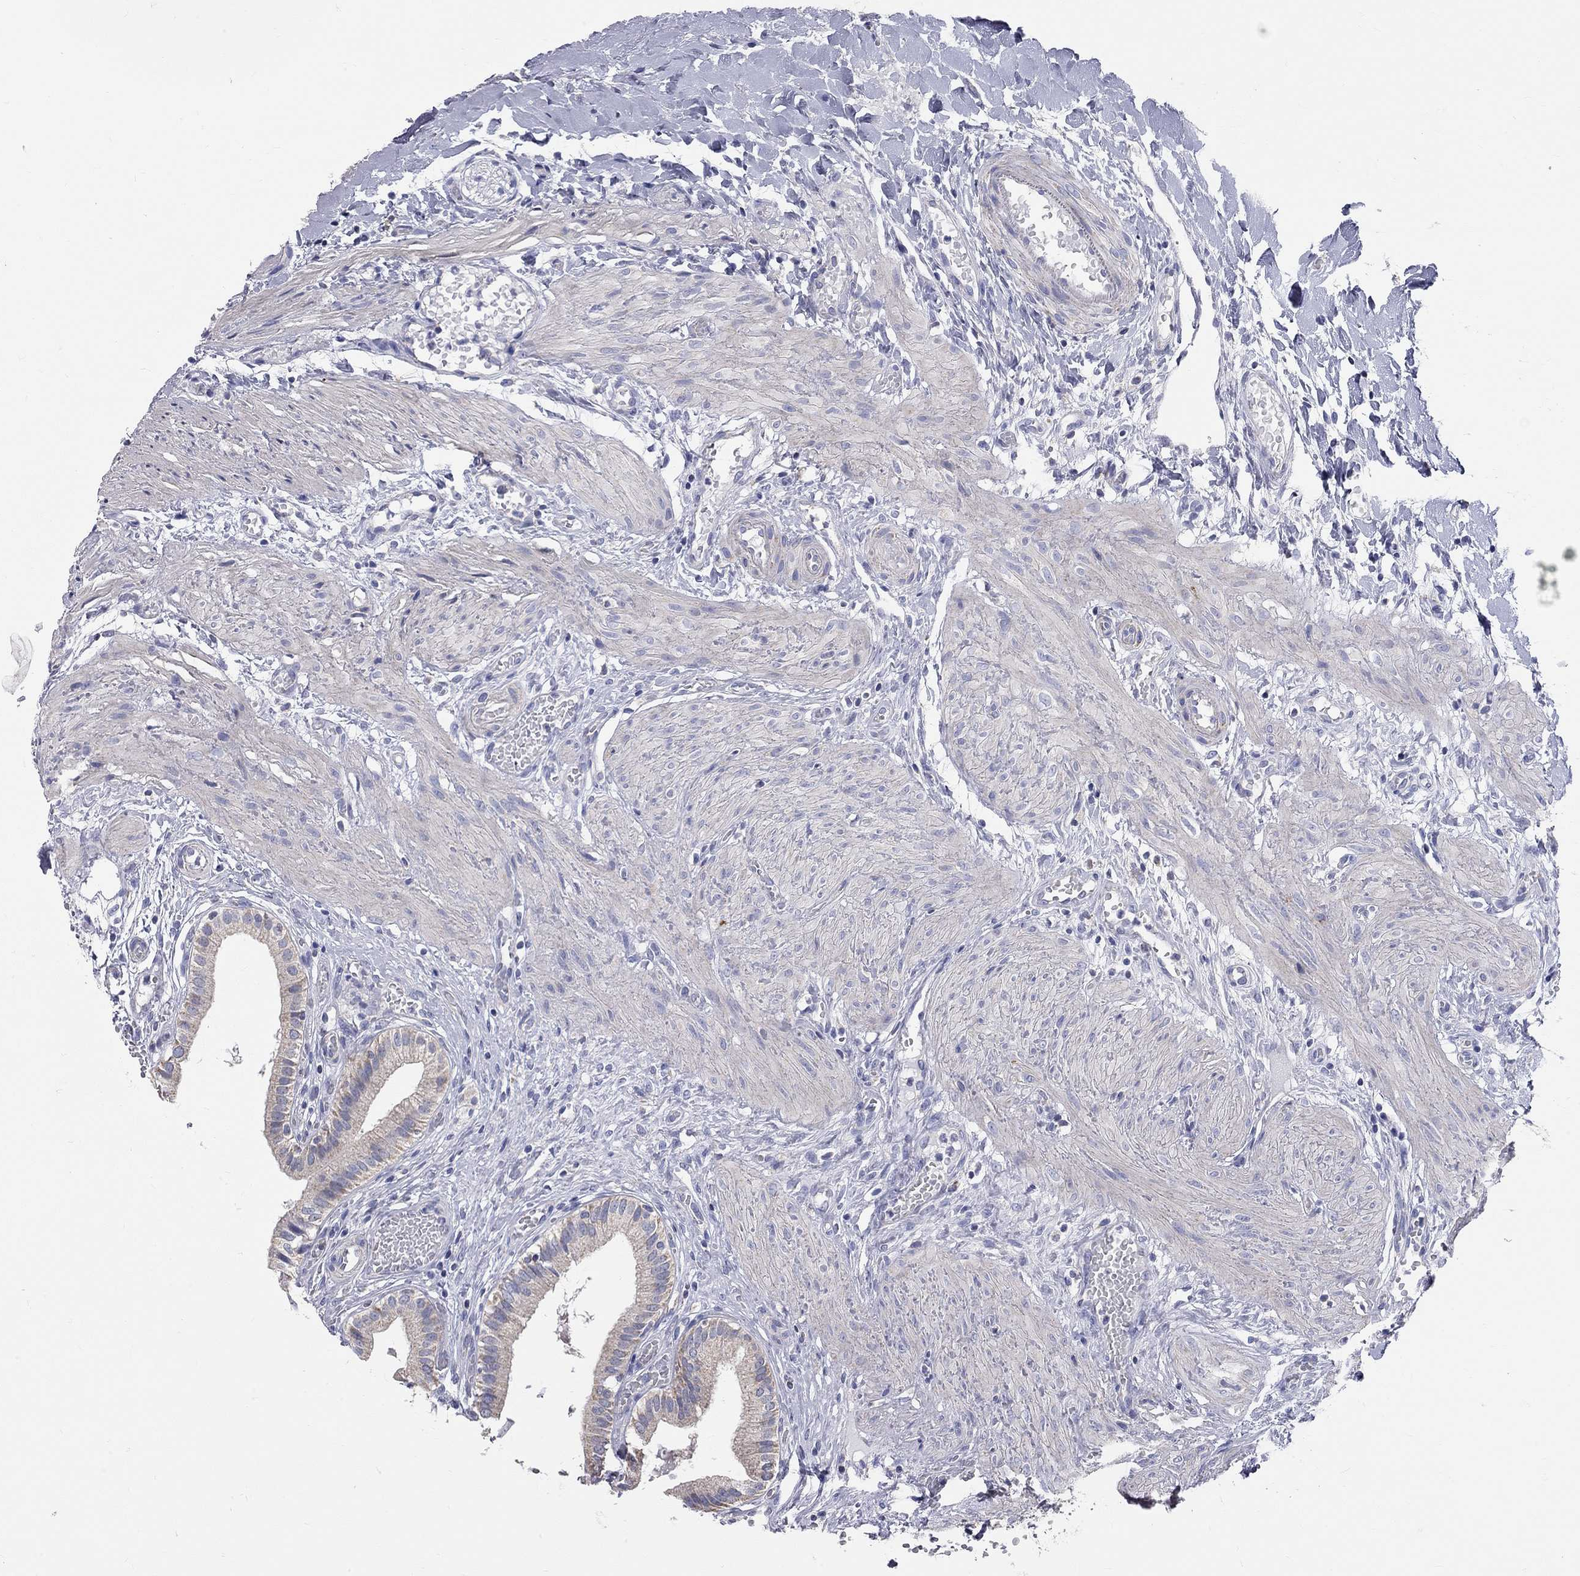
{"staining": {"intensity": "weak", "quantity": "25%-75%", "location": "cytoplasmic/membranous"}, "tissue": "gallbladder", "cell_type": "Glandular cells", "image_type": "normal", "snomed": [{"axis": "morphology", "description": "Normal tissue, NOS"}, {"axis": "topography", "description": "Gallbladder"}], "caption": "Immunohistochemistry (DAB) staining of benign human gallbladder demonstrates weak cytoplasmic/membranous protein expression in about 25%-75% of glandular cells. Nuclei are stained in blue.", "gene": "CFAP161", "patient": {"sex": "female", "age": 24}}